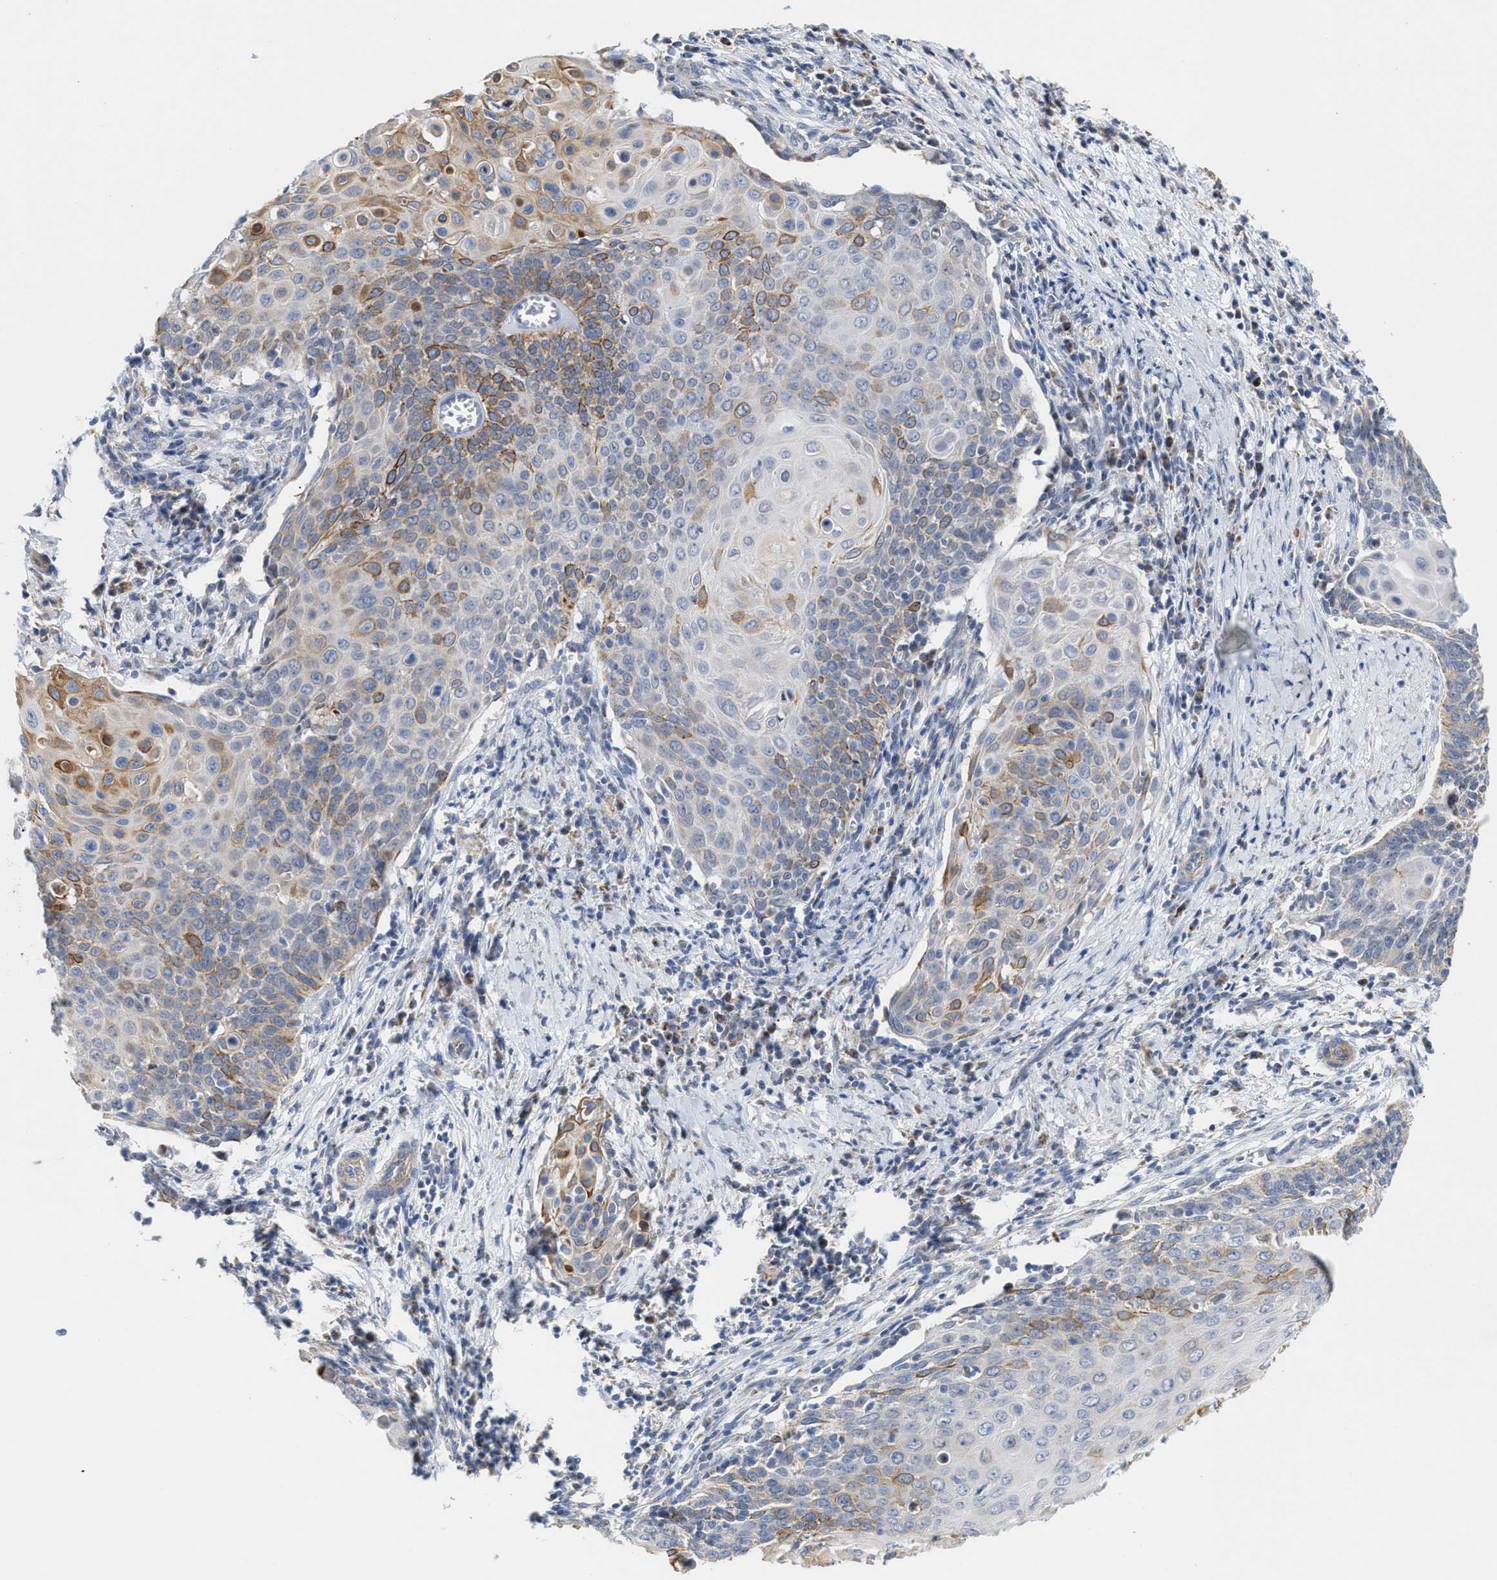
{"staining": {"intensity": "moderate", "quantity": "<25%", "location": "cytoplasmic/membranous"}, "tissue": "cervical cancer", "cell_type": "Tumor cells", "image_type": "cancer", "snomed": [{"axis": "morphology", "description": "Squamous cell carcinoma, NOS"}, {"axis": "topography", "description": "Cervix"}], "caption": "Cervical cancer stained for a protein displays moderate cytoplasmic/membranous positivity in tumor cells. Nuclei are stained in blue.", "gene": "JAG1", "patient": {"sex": "female", "age": 39}}